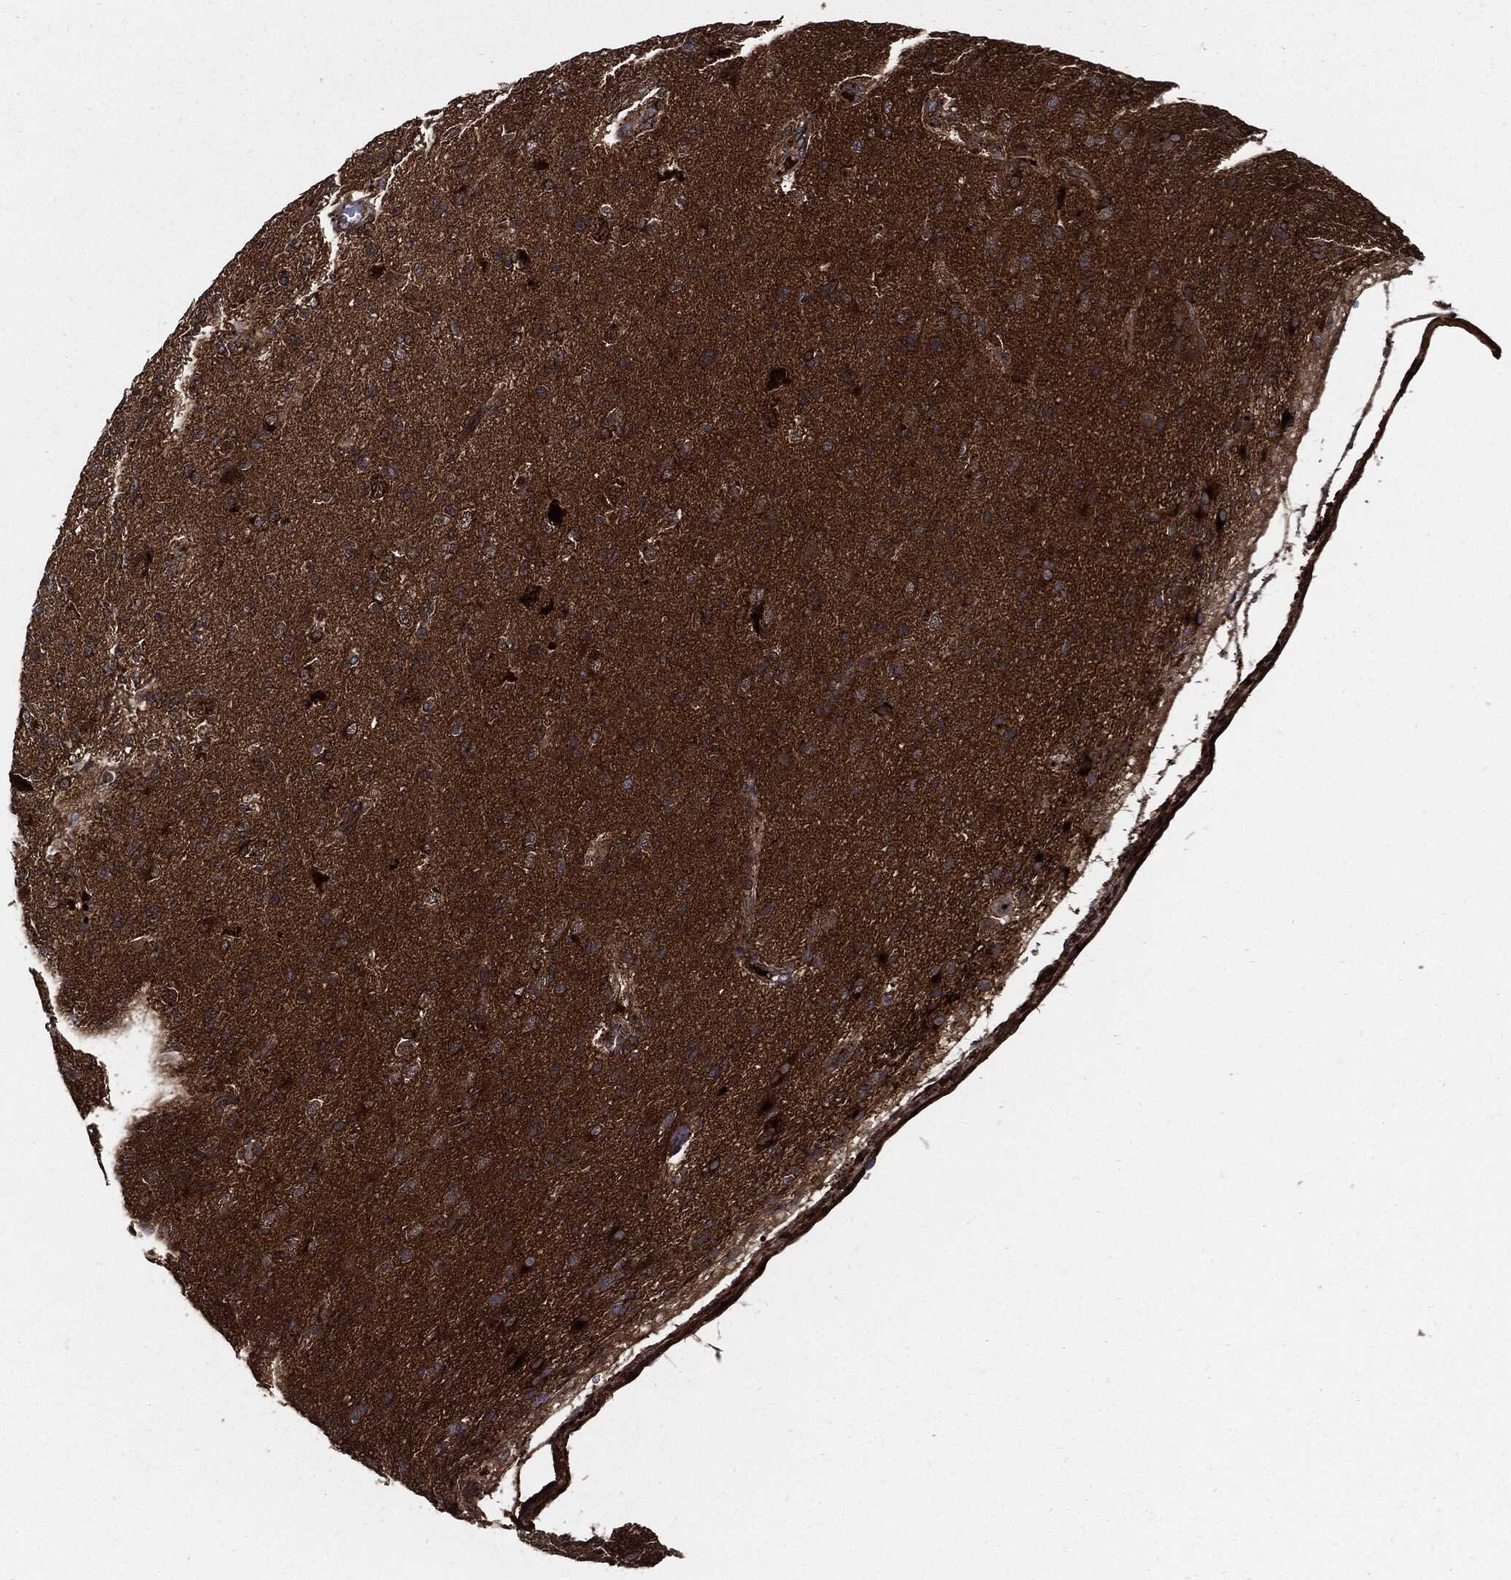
{"staining": {"intensity": "strong", "quantity": "25%-75%", "location": "cytoplasmic/membranous"}, "tissue": "glioma", "cell_type": "Tumor cells", "image_type": "cancer", "snomed": [{"axis": "morphology", "description": "Glioma, malignant, High grade"}, {"axis": "topography", "description": "Brain"}], "caption": "Brown immunohistochemical staining in malignant high-grade glioma displays strong cytoplasmic/membranous staining in about 25%-75% of tumor cells.", "gene": "CLU", "patient": {"sex": "male", "age": 56}}